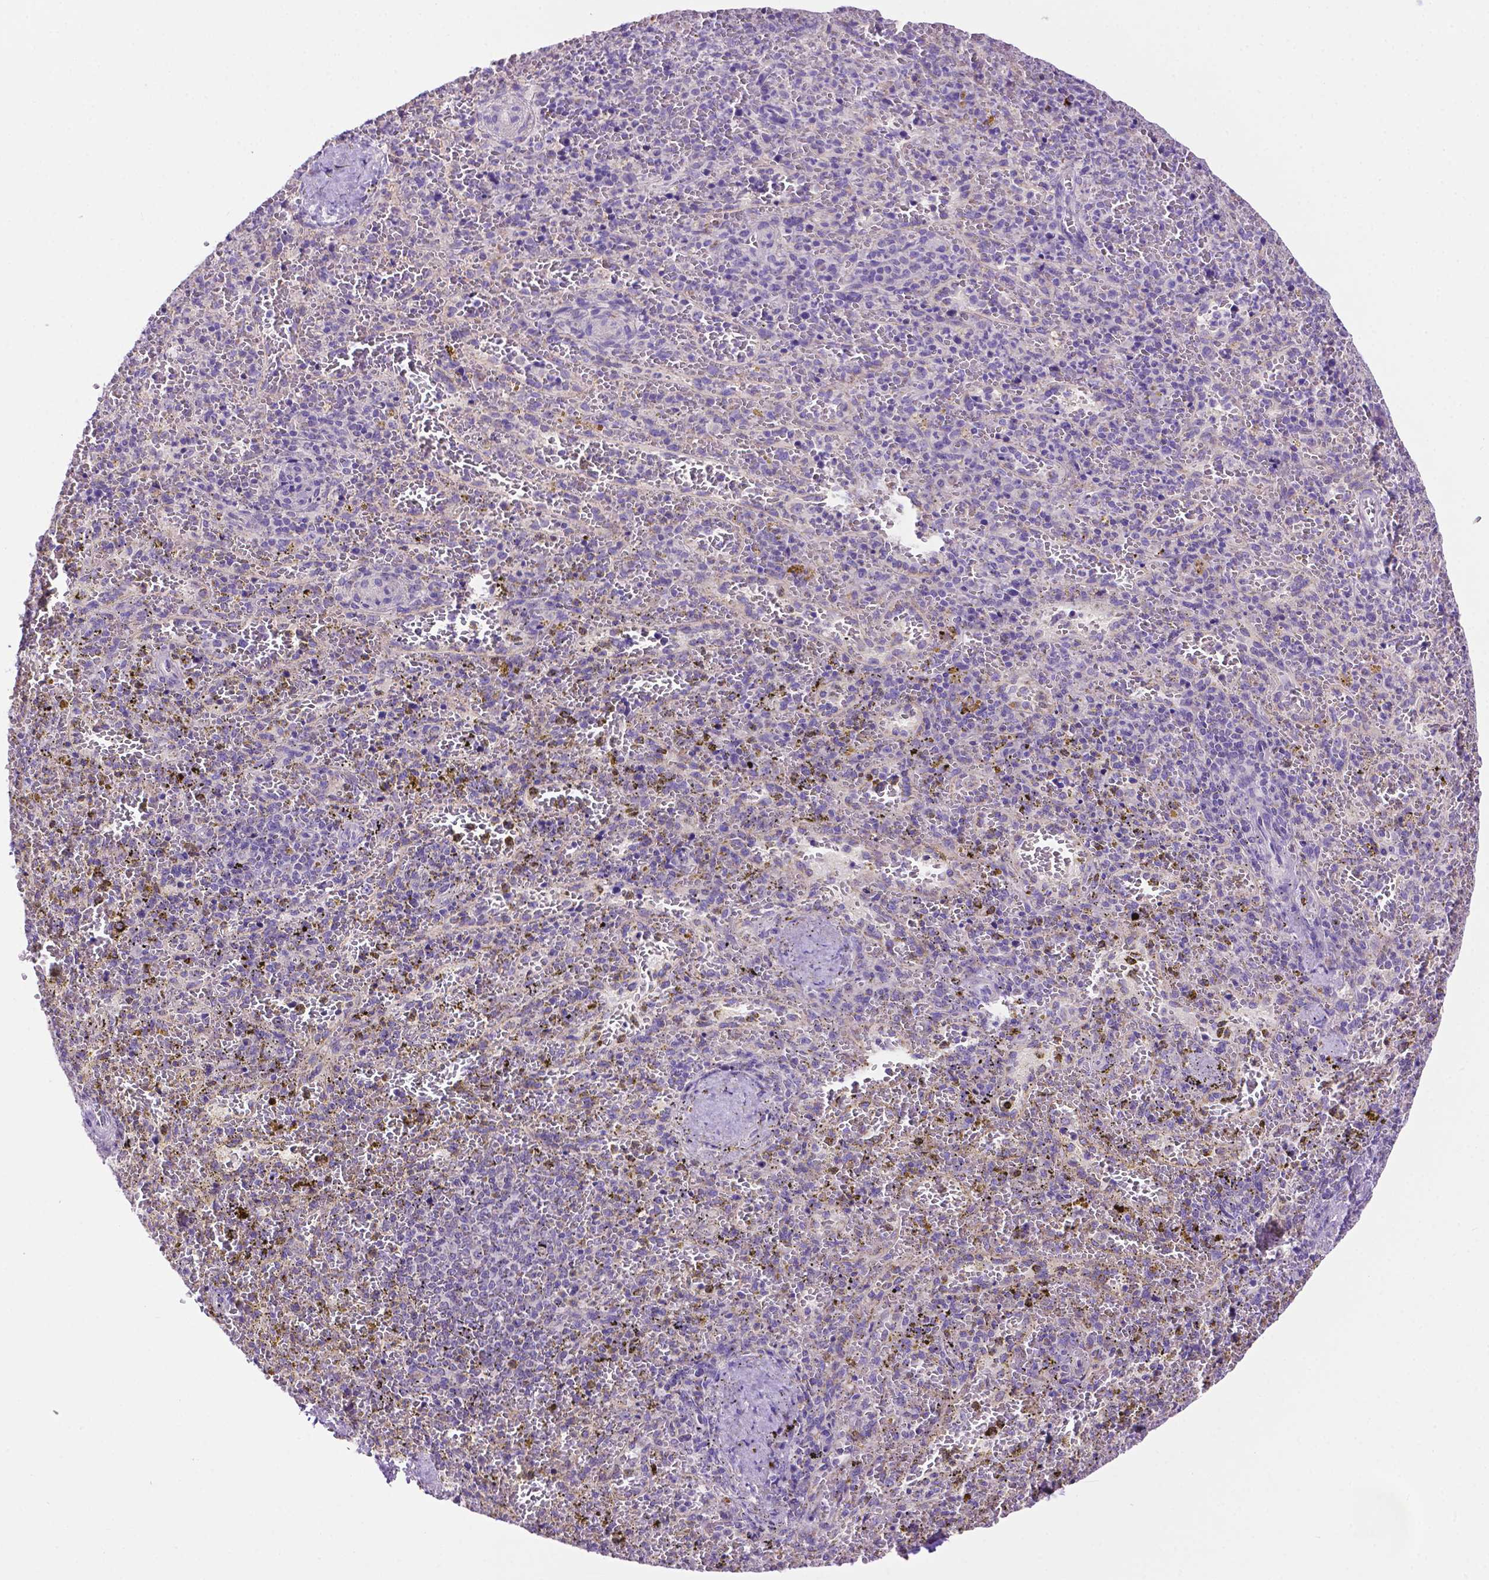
{"staining": {"intensity": "negative", "quantity": "none", "location": "none"}, "tissue": "spleen", "cell_type": "Cells in red pulp", "image_type": "normal", "snomed": [{"axis": "morphology", "description": "Normal tissue, NOS"}, {"axis": "topography", "description": "Spleen"}], "caption": "Human spleen stained for a protein using immunohistochemistry (IHC) reveals no positivity in cells in red pulp.", "gene": "PHYHIP", "patient": {"sex": "female", "age": 50}}